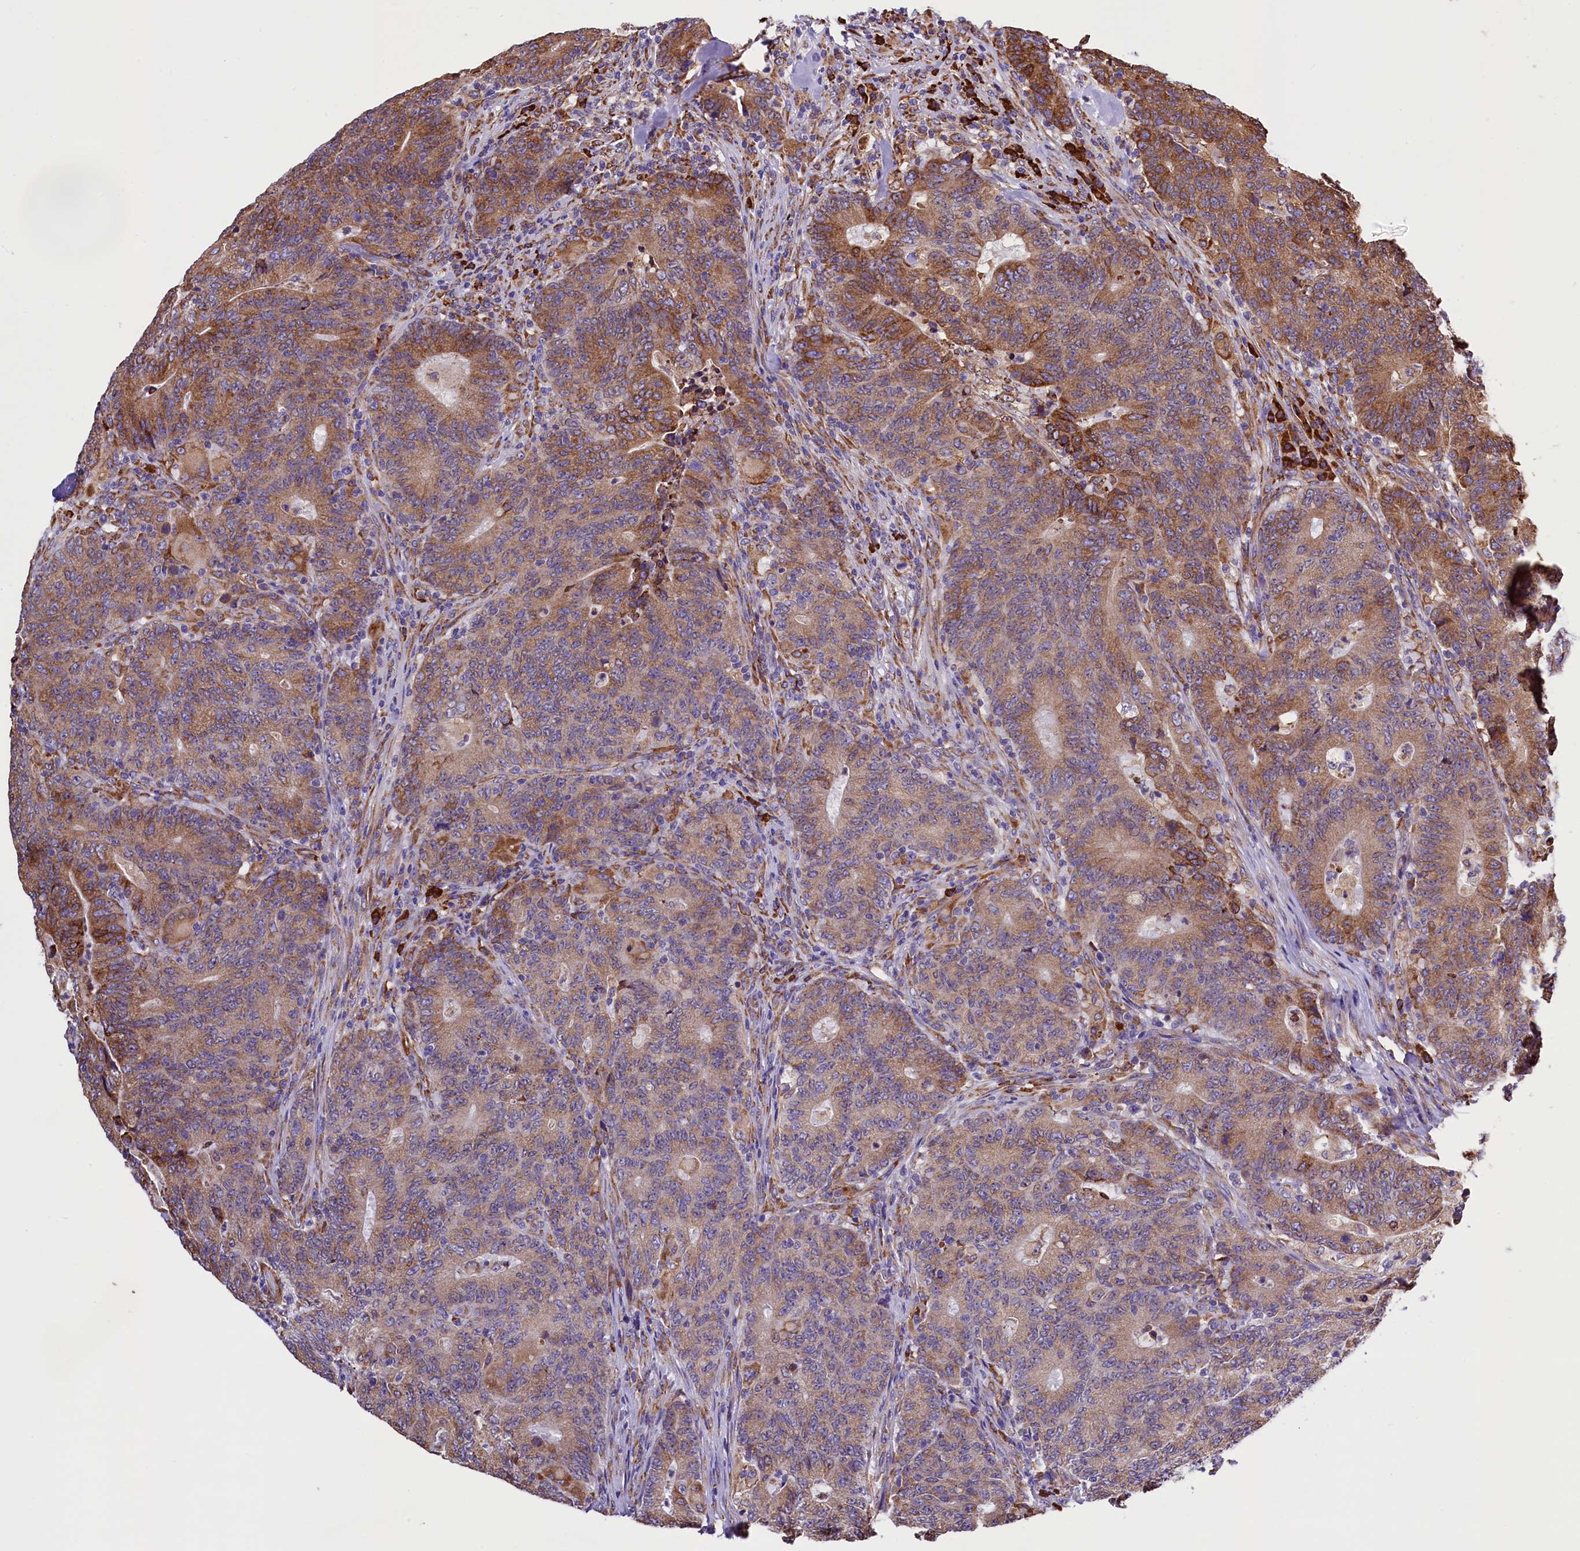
{"staining": {"intensity": "moderate", "quantity": ">75%", "location": "cytoplasmic/membranous"}, "tissue": "colorectal cancer", "cell_type": "Tumor cells", "image_type": "cancer", "snomed": [{"axis": "morphology", "description": "Adenocarcinoma, NOS"}, {"axis": "topography", "description": "Colon"}], "caption": "Colorectal cancer (adenocarcinoma) stained with a protein marker shows moderate staining in tumor cells.", "gene": "CAPS2", "patient": {"sex": "female", "age": 75}}